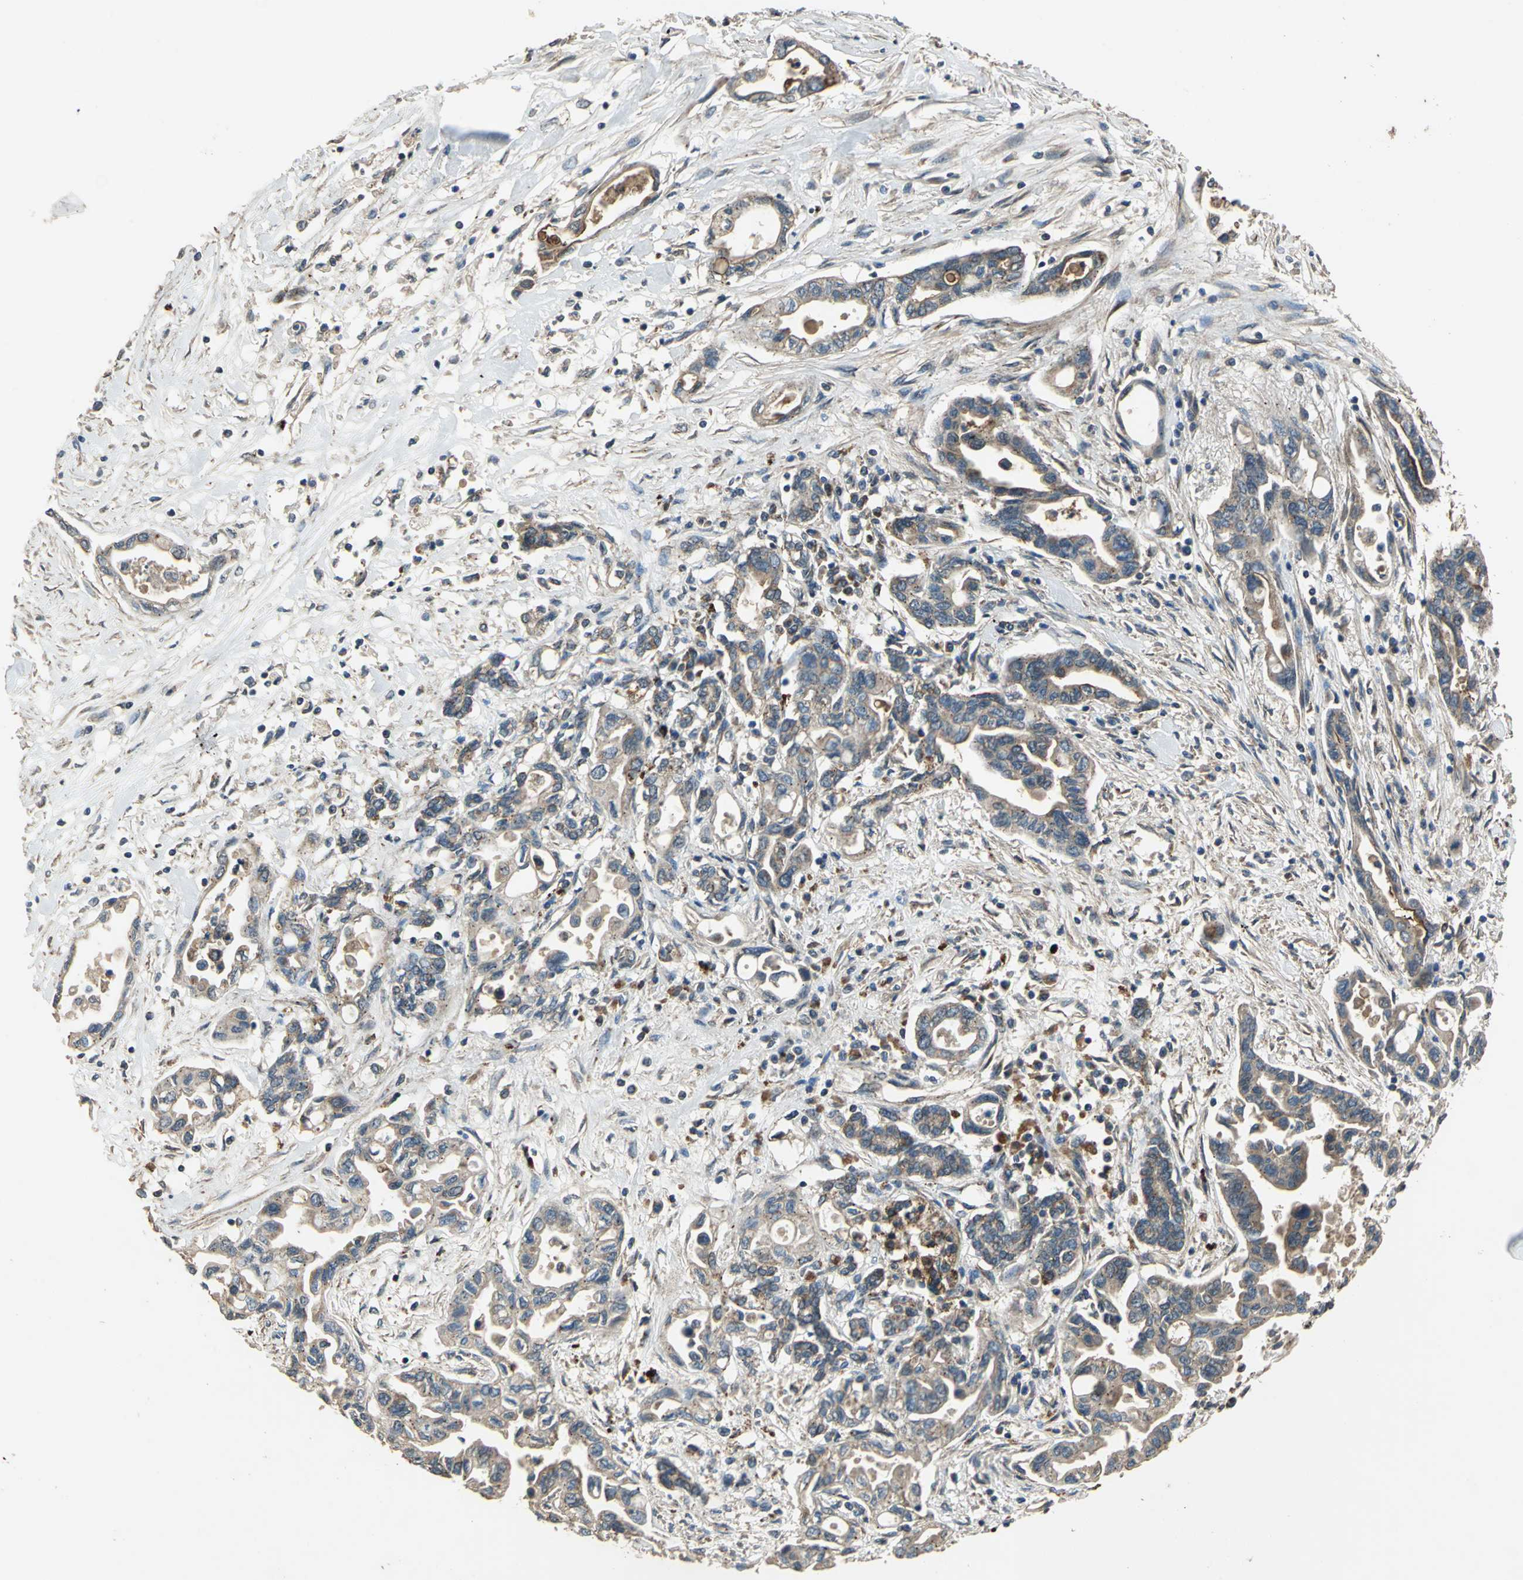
{"staining": {"intensity": "moderate", "quantity": ">75%", "location": "cytoplasmic/membranous"}, "tissue": "pancreatic cancer", "cell_type": "Tumor cells", "image_type": "cancer", "snomed": [{"axis": "morphology", "description": "Adenocarcinoma, NOS"}, {"axis": "topography", "description": "Pancreas"}], "caption": "Immunohistochemistry histopathology image of pancreatic cancer stained for a protein (brown), which displays medium levels of moderate cytoplasmic/membranous positivity in about >75% of tumor cells.", "gene": "POLRMT", "patient": {"sex": "female", "age": 57}}